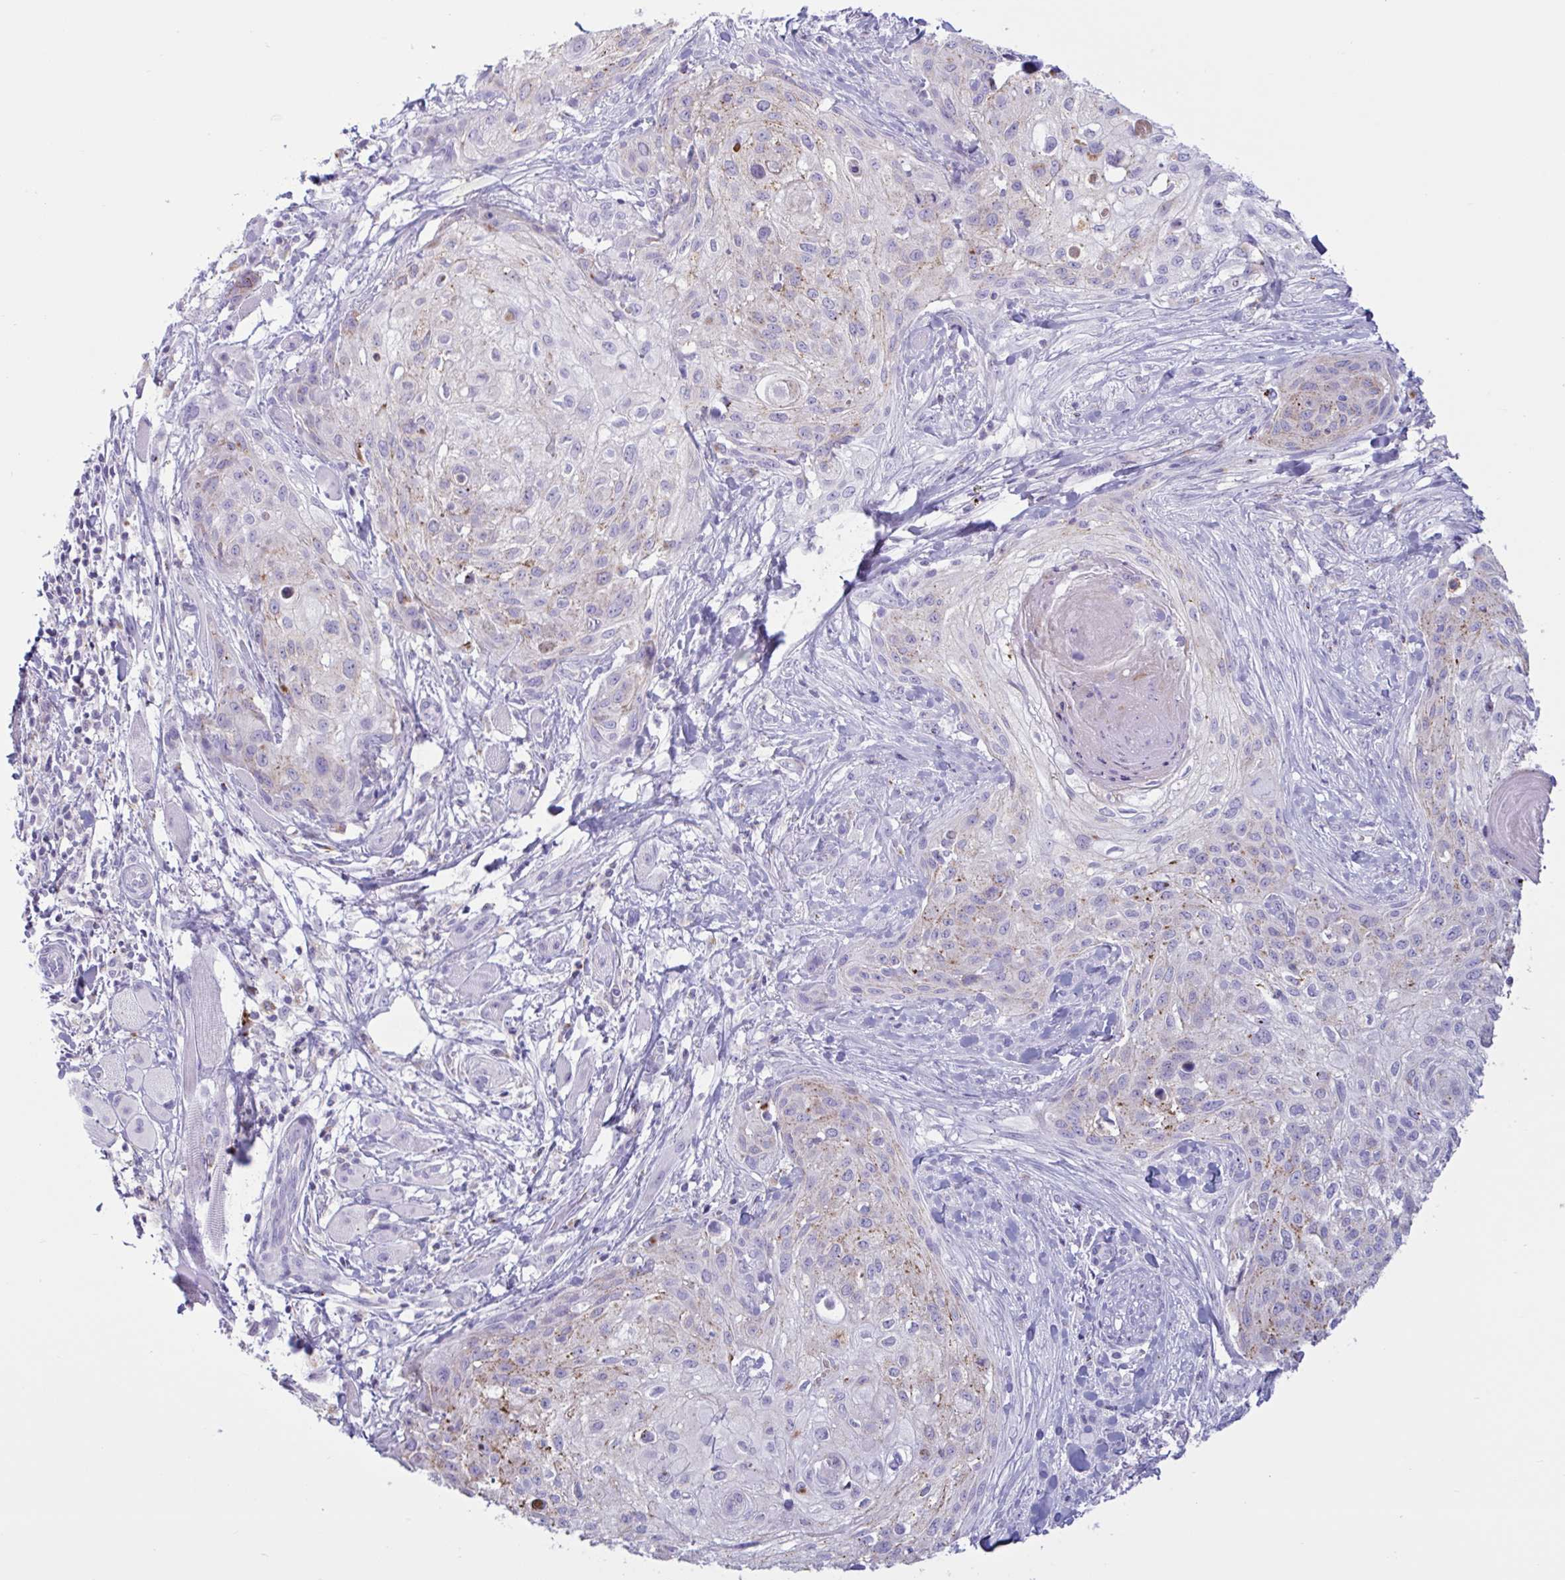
{"staining": {"intensity": "moderate", "quantity": "<25%", "location": "cytoplasmic/membranous"}, "tissue": "skin cancer", "cell_type": "Tumor cells", "image_type": "cancer", "snomed": [{"axis": "morphology", "description": "Squamous cell carcinoma, NOS"}, {"axis": "topography", "description": "Skin"}], "caption": "Protein expression analysis of skin cancer (squamous cell carcinoma) exhibits moderate cytoplasmic/membranous expression in about <25% of tumor cells. Using DAB (3,3'-diaminobenzidine) (brown) and hematoxylin (blue) stains, captured at high magnification using brightfield microscopy.", "gene": "XCL1", "patient": {"sex": "female", "age": 87}}